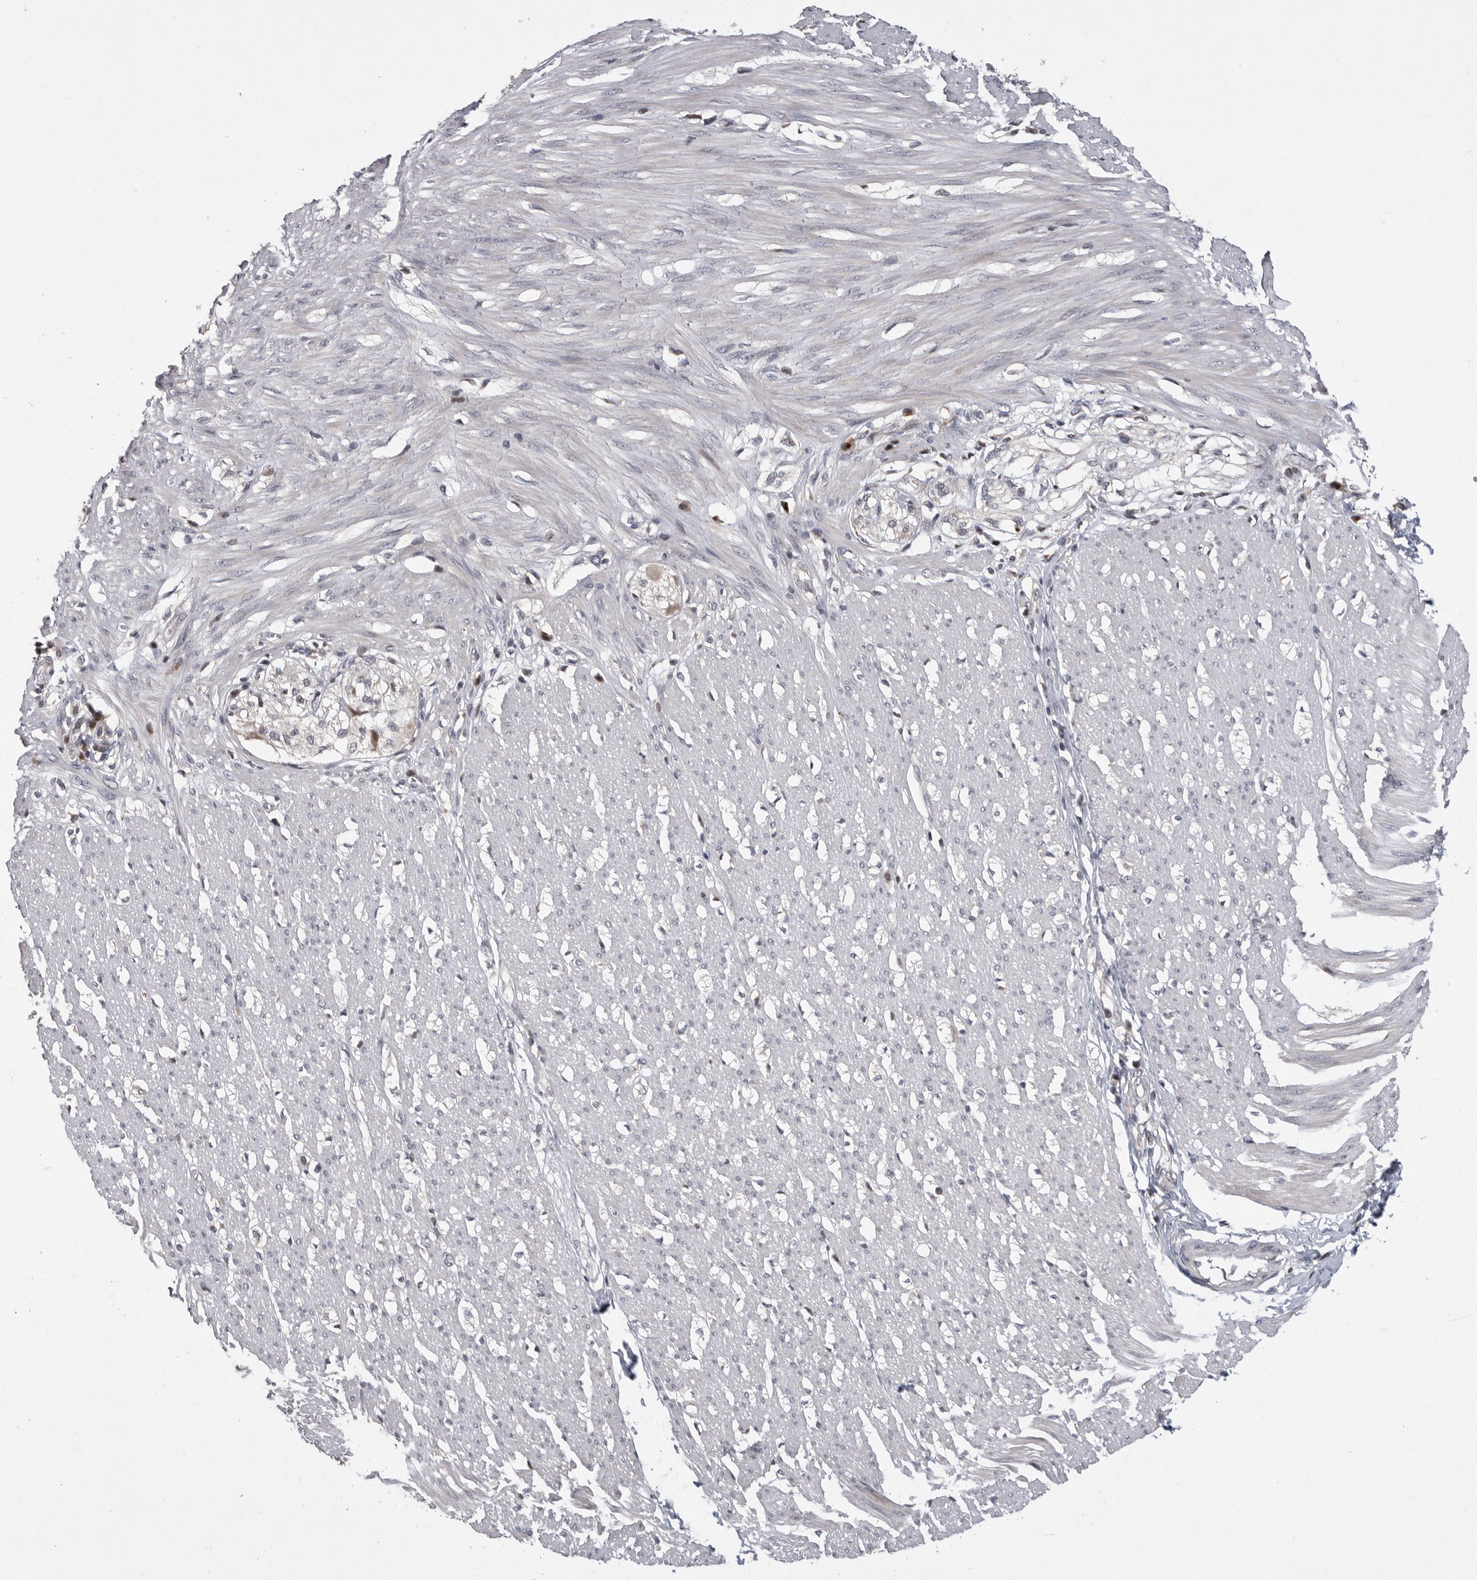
{"staining": {"intensity": "weak", "quantity": "<25%", "location": "cytoplasmic/membranous"}, "tissue": "smooth muscle", "cell_type": "Smooth muscle cells", "image_type": "normal", "snomed": [{"axis": "morphology", "description": "Normal tissue, NOS"}, {"axis": "morphology", "description": "Adenocarcinoma, NOS"}, {"axis": "topography", "description": "Colon"}, {"axis": "topography", "description": "Peripheral nerve tissue"}], "caption": "High power microscopy photomicrograph of an IHC photomicrograph of benign smooth muscle, revealing no significant staining in smooth muscle cells.", "gene": "MAN2A1", "patient": {"sex": "male", "age": 14}}